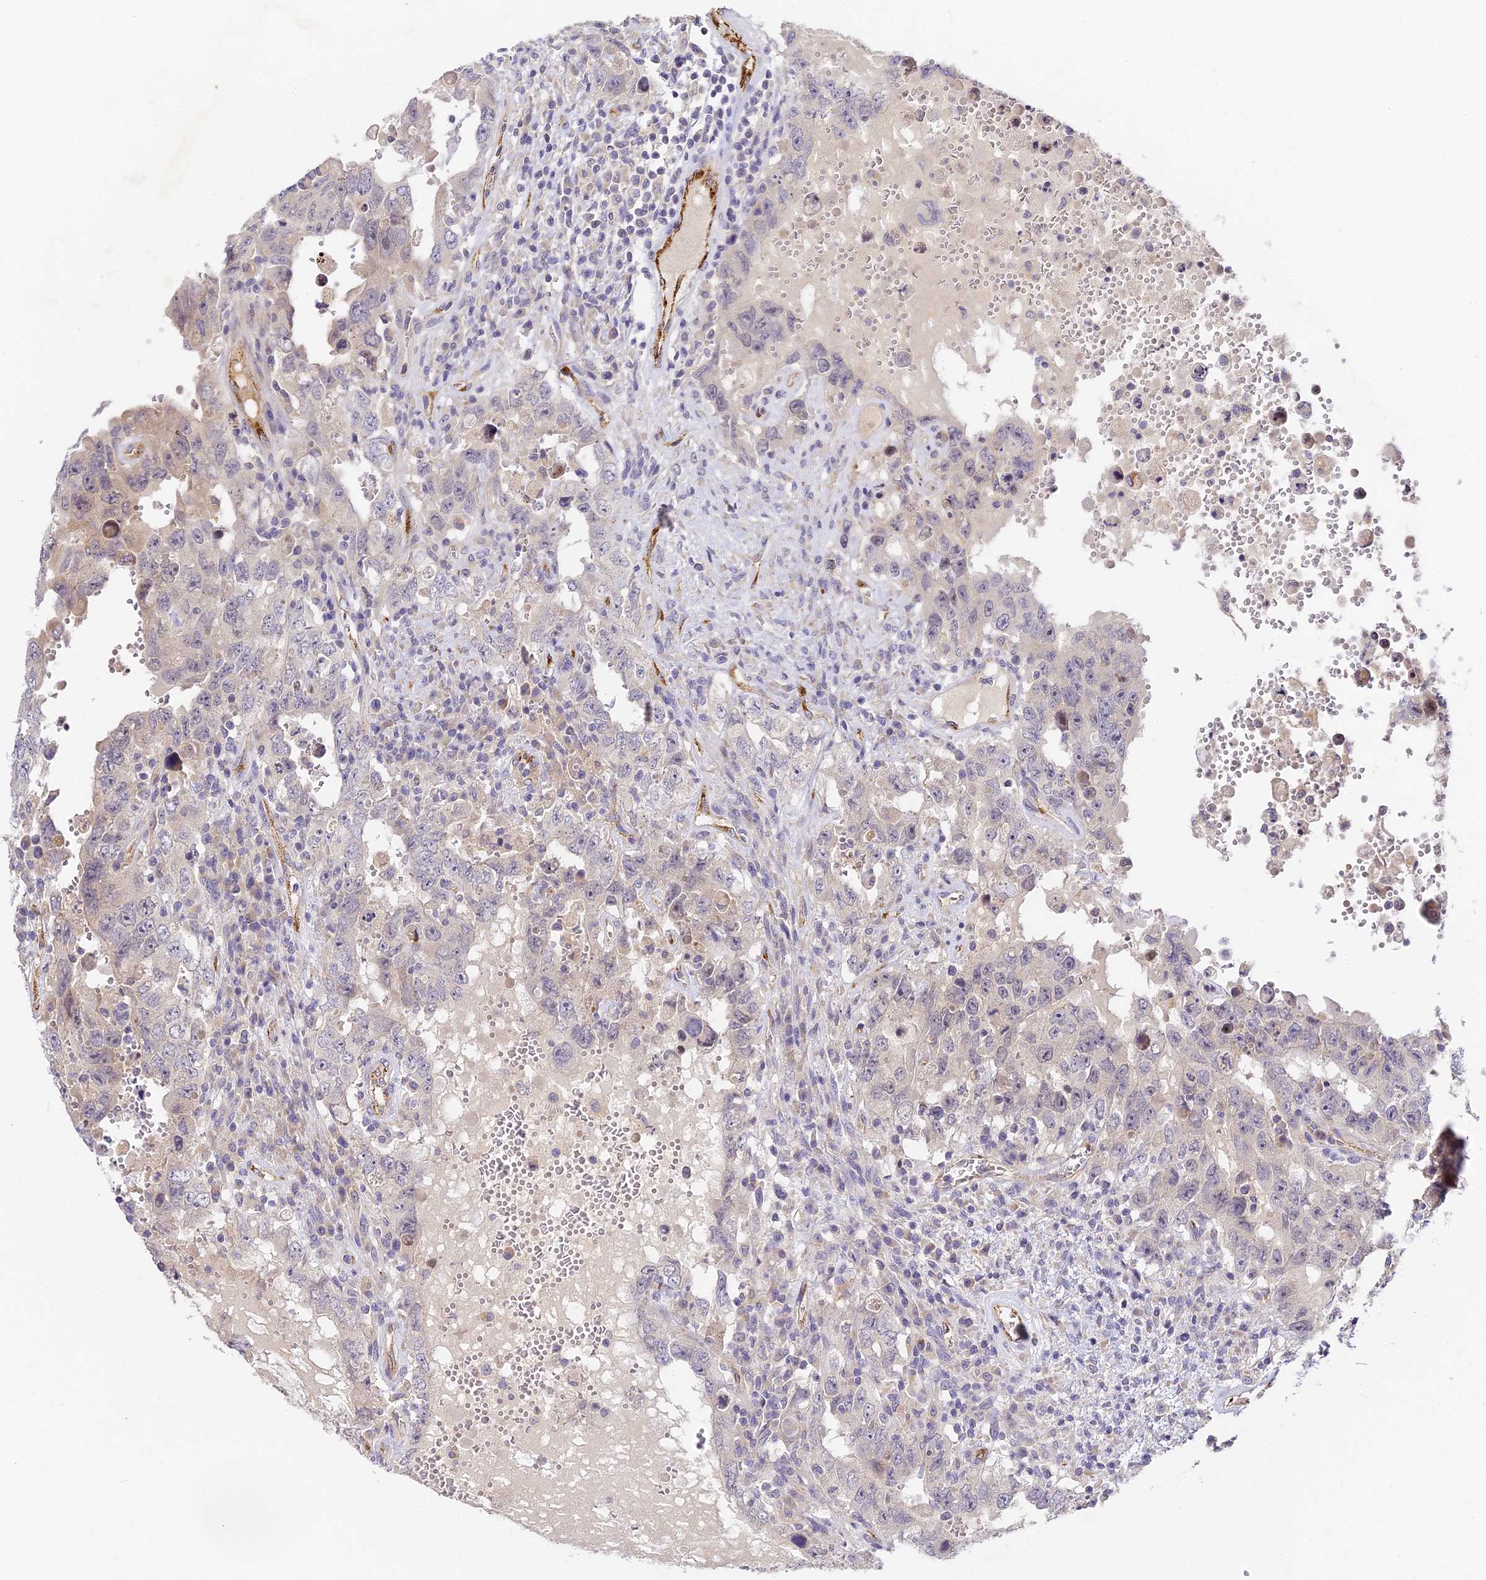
{"staining": {"intensity": "negative", "quantity": "none", "location": "none"}, "tissue": "testis cancer", "cell_type": "Tumor cells", "image_type": "cancer", "snomed": [{"axis": "morphology", "description": "Carcinoma, Embryonal, NOS"}, {"axis": "topography", "description": "Testis"}], "caption": "Immunohistochemistry micrograph of embryonal carcinoma (testis) stained for a protein (brown), which reveals no positivity in tumor cells. (Immunohistochemistry (ihc), brightfield microscopy, high magnification).", "gene": "DNAAF10", "patient": {"sex": "male", "age": 26}}